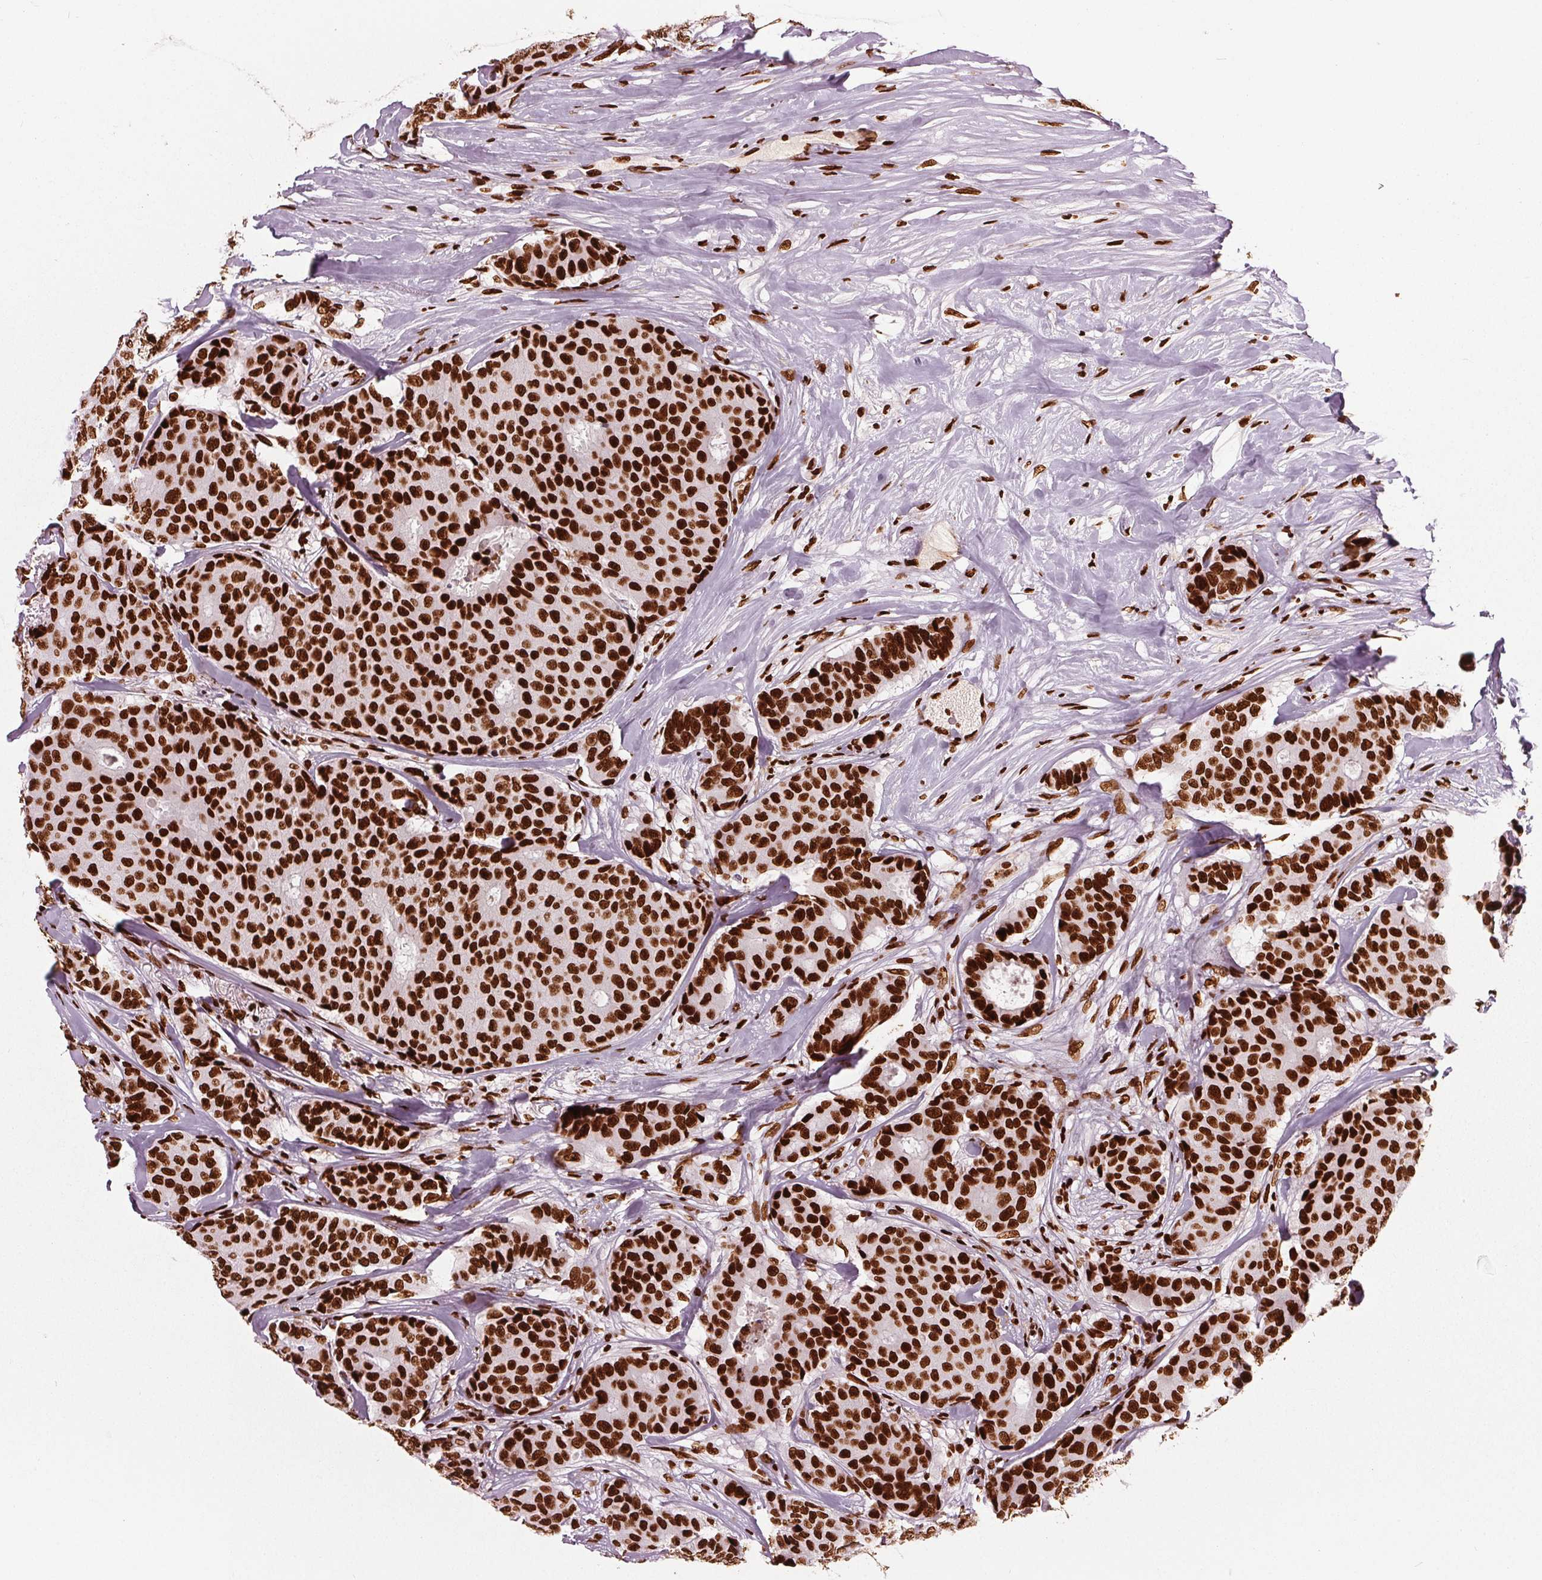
{"staining": {"intensity": "strong", "quantity": ">75%", "location": "nuclear"}, "tissue": "breast cancer", "cell_type": "Tumor cells", "image_type": "cancer", "snomed": [{"axis": "morphology", "description": "Duct carcinoma"}, {"axis": "topography", "description": "Breast"}], "caption": "Immunohistochemistry of human breast cancer reveals high levels of strong nuclear expression in about >75% of tumor cells. (DAB (3,3'-diaminobenzidine) IHC, brown staining for protein, blue staining for nuclei).", "gene": "BRD4", "patient": {"sex": "female", "age": 75}}